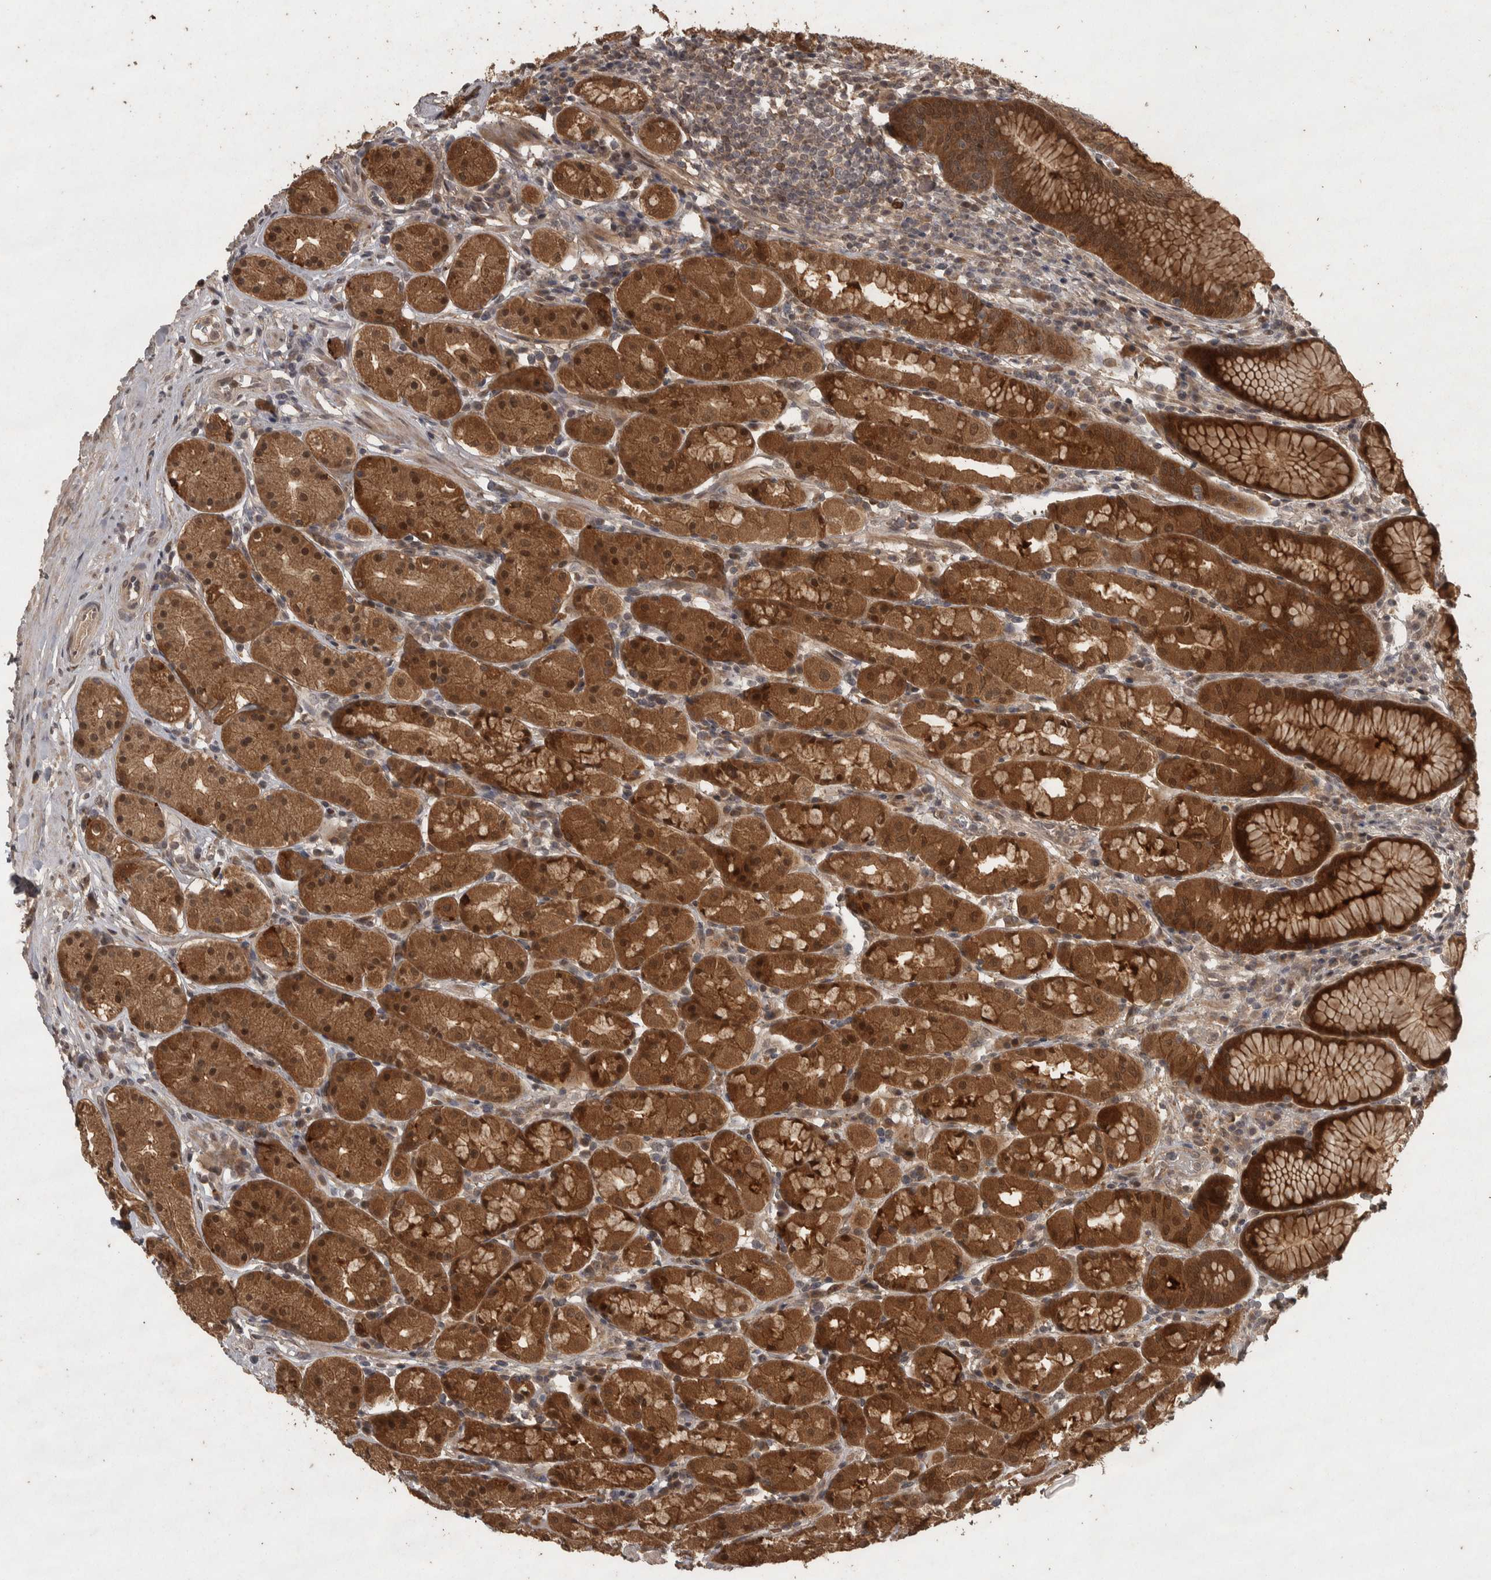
{"staining": {"intensity": "strong", "quantity": ">75%", "location": "cytoplasmic/membranous,nuclear"}, "tissue": "stomach", "cell_type": "Glandular cells", "image_type": "normal", "snomed": [{"axis": "morphology", "description": "Normal tissue, NOS"}, {"axis": "topography", "description": "Stomach, lower"}], "caption": "About >75% of glandular cells in benign human stomach exhibit strong cytoplasmic/membranous,nuclear protein expression as visualized by brown immunohistochemical staining.", "gene": "ACO1", "patient": {"sex": "female", "age": 56}}